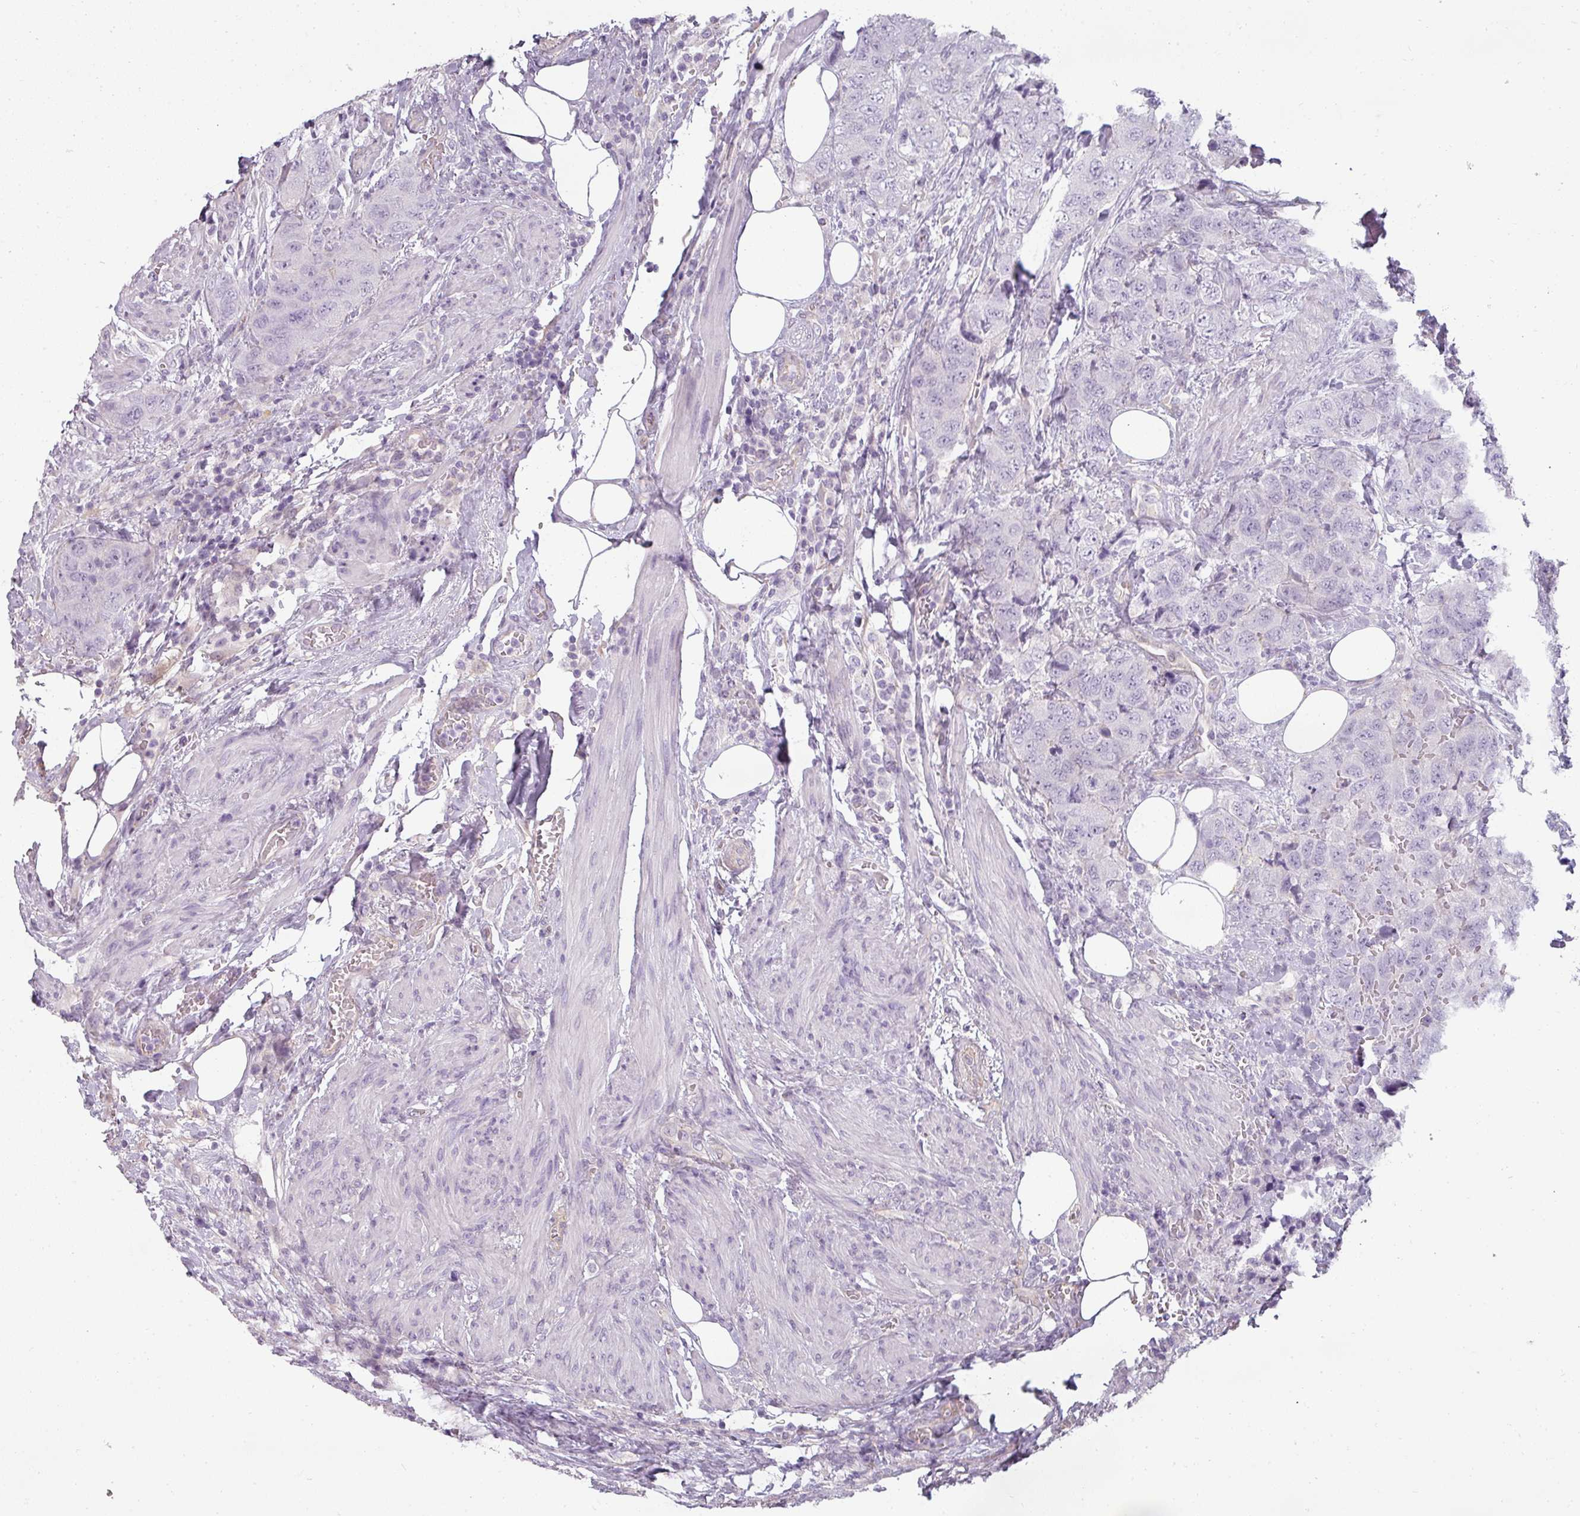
{"staining": {"intensity": "negative", "quantity": "none", "location": "none"}, "tissue": "urothelial cancer", "cell_type": "Tumor cells", "image_type": "cancer", "snomed": [{"axis": "morphology", "description": "Urothelial carcinoma, High grade"}, {"axis": "topography", "description": "Urinary bladder"}], "caption": "This is an immunohistochemistry histopathology image of human high-grade urothelial carcinoma. There is no positivity in tumor cells.", "gene": "ASB1", "patient": {"sex": "female", "age": 78}}